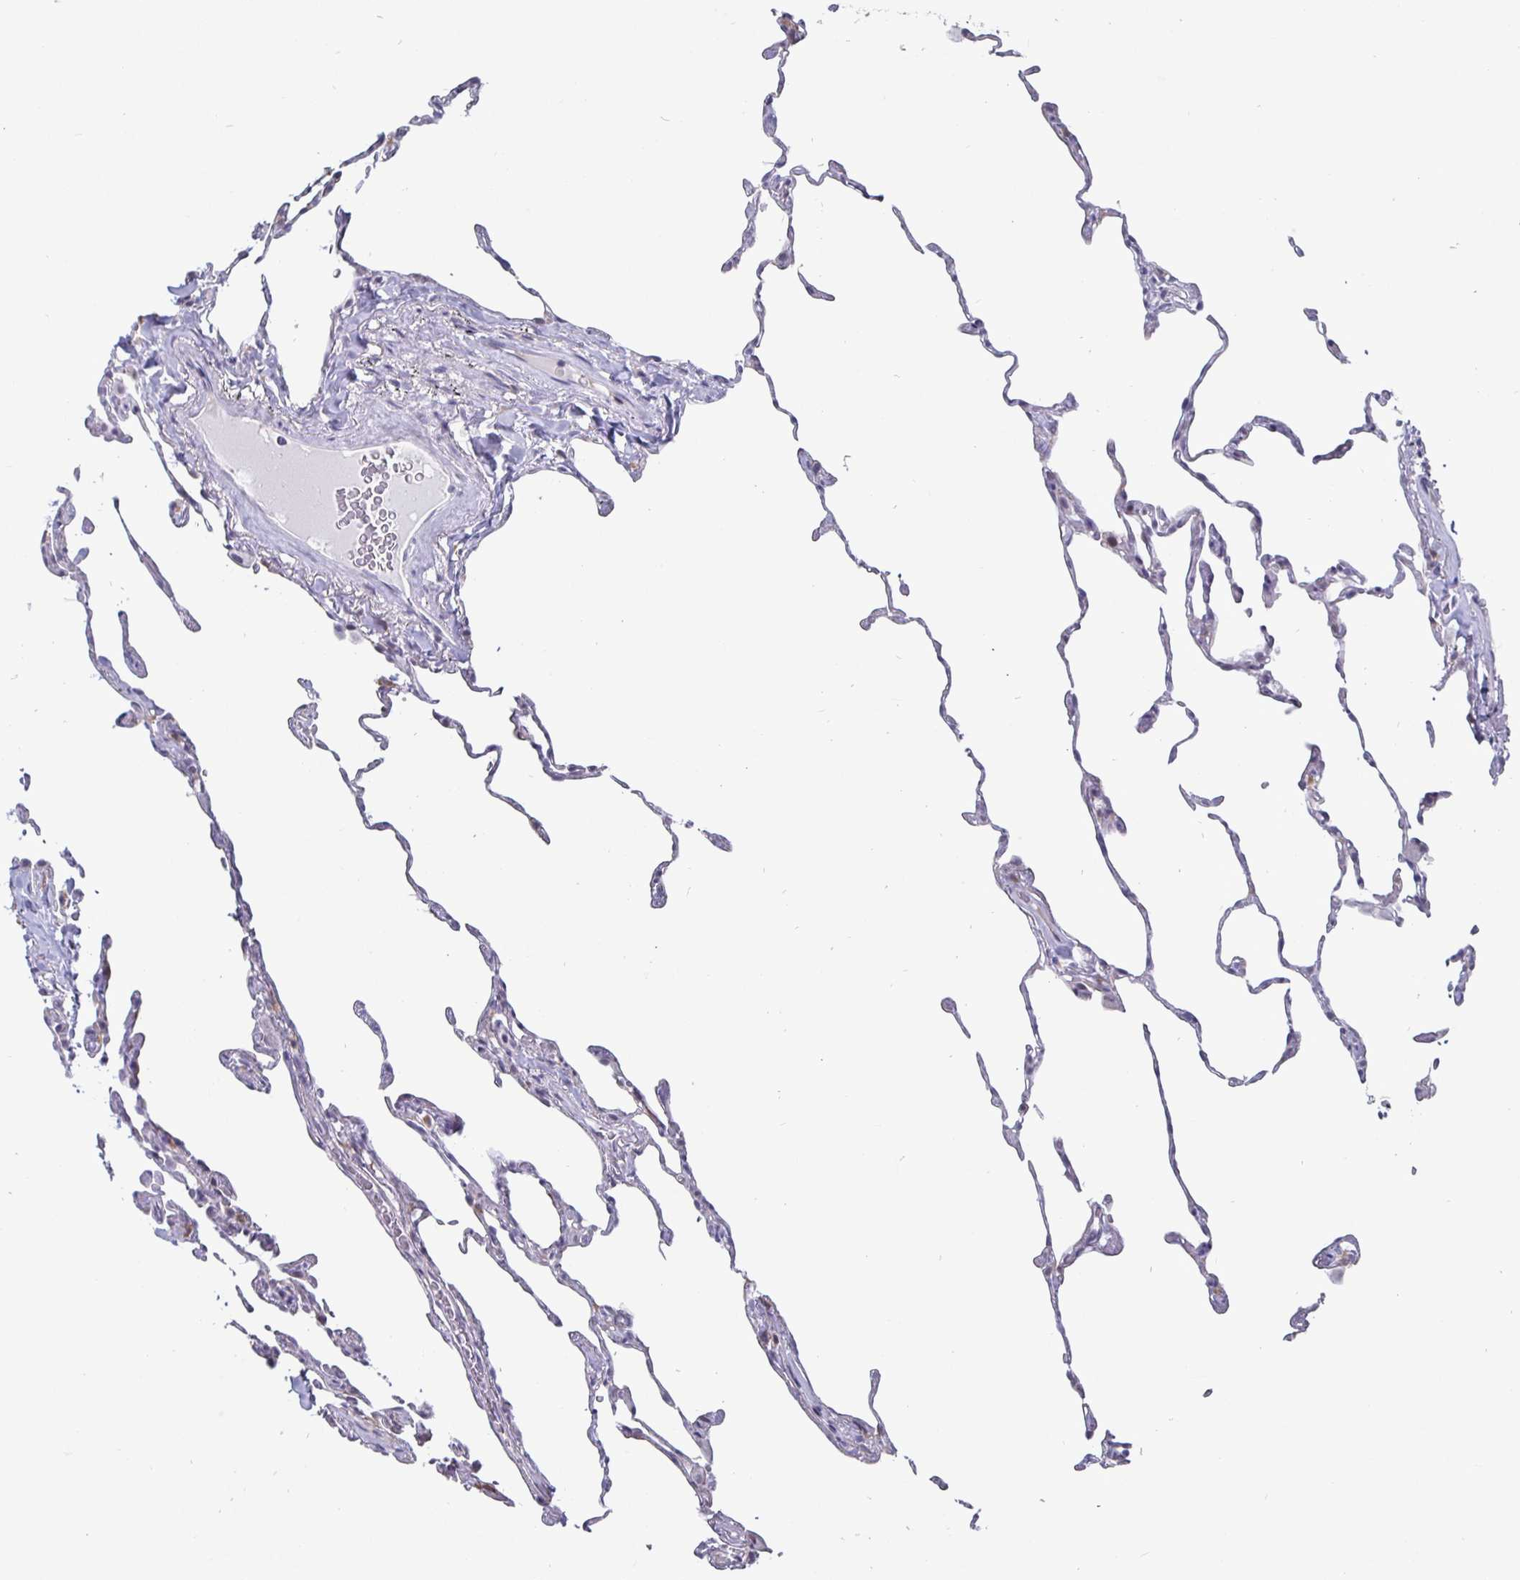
{"staining": {"intensity": "negative", "quantity": "none", "location": "none"}, "tissue": "lung", "cell_type": "Alveolar cells", "image_type": "normal", "snomed": [{"axis": "morphology", "description": "Normal tissue, NOS"}, {"axis": "topography", "description": "Lung"}], "caption": "This is an IHC image of normal lung. There is no expression in alveolar cells.", "gene": "OOSP2", "patient": {"sex": "female", "age": 57}}